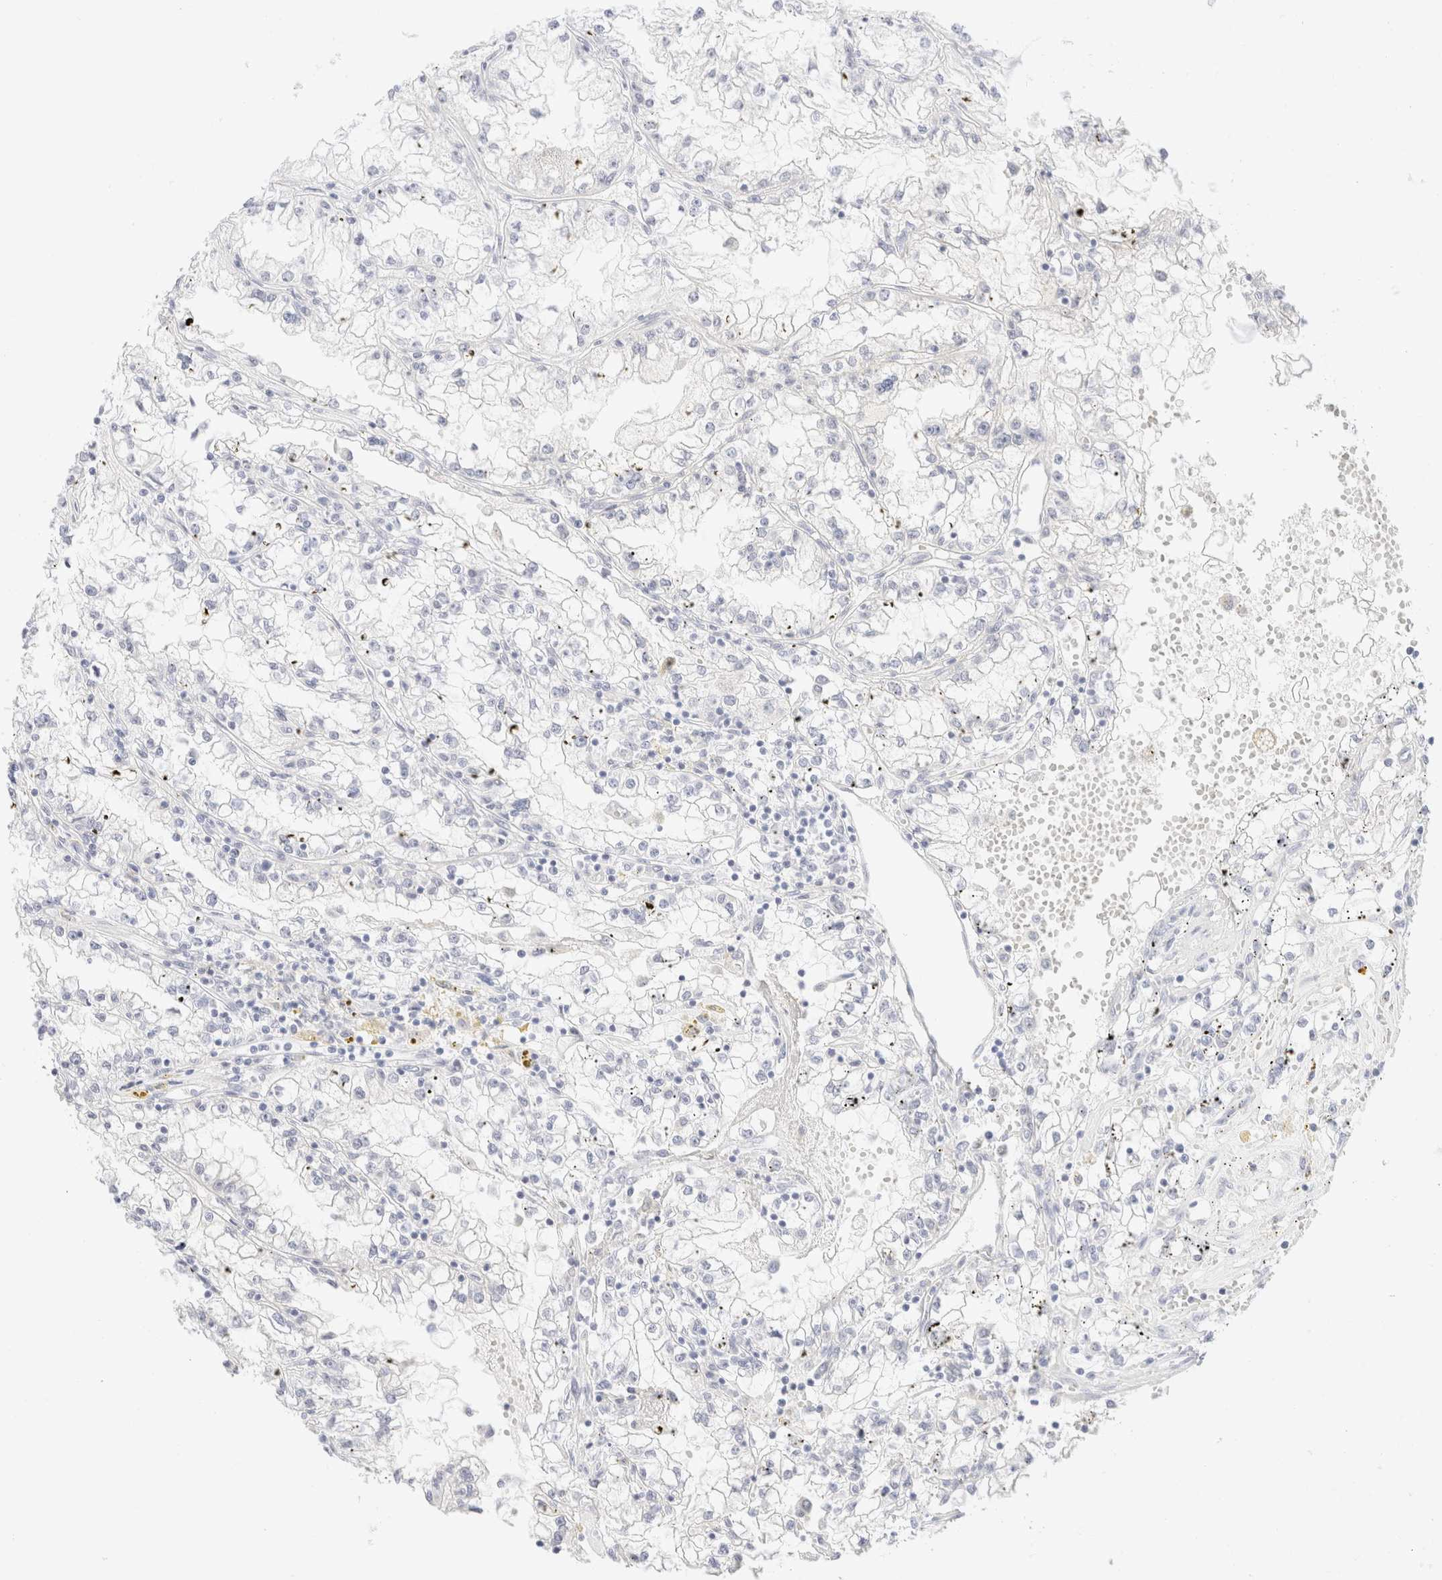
{"staining": {"intensity": "negative", "quantity": "none", "location": "none"}, "tissue": "renal cancer", "cell_type": "Tumor cells", "image_type": "cancer", "snomed": [{"axis": "morphology", "description": "Adenocarcinoma, NOS"}, {"axis": "topography", "description": "Kidney"}], "caption": "Human renal cancer (adenocarcinoma) stained for a protein using IHC reveals no expression in tumor cells.", "gene": "KRT15", "patient": {"sex": "male", "age": 56}}